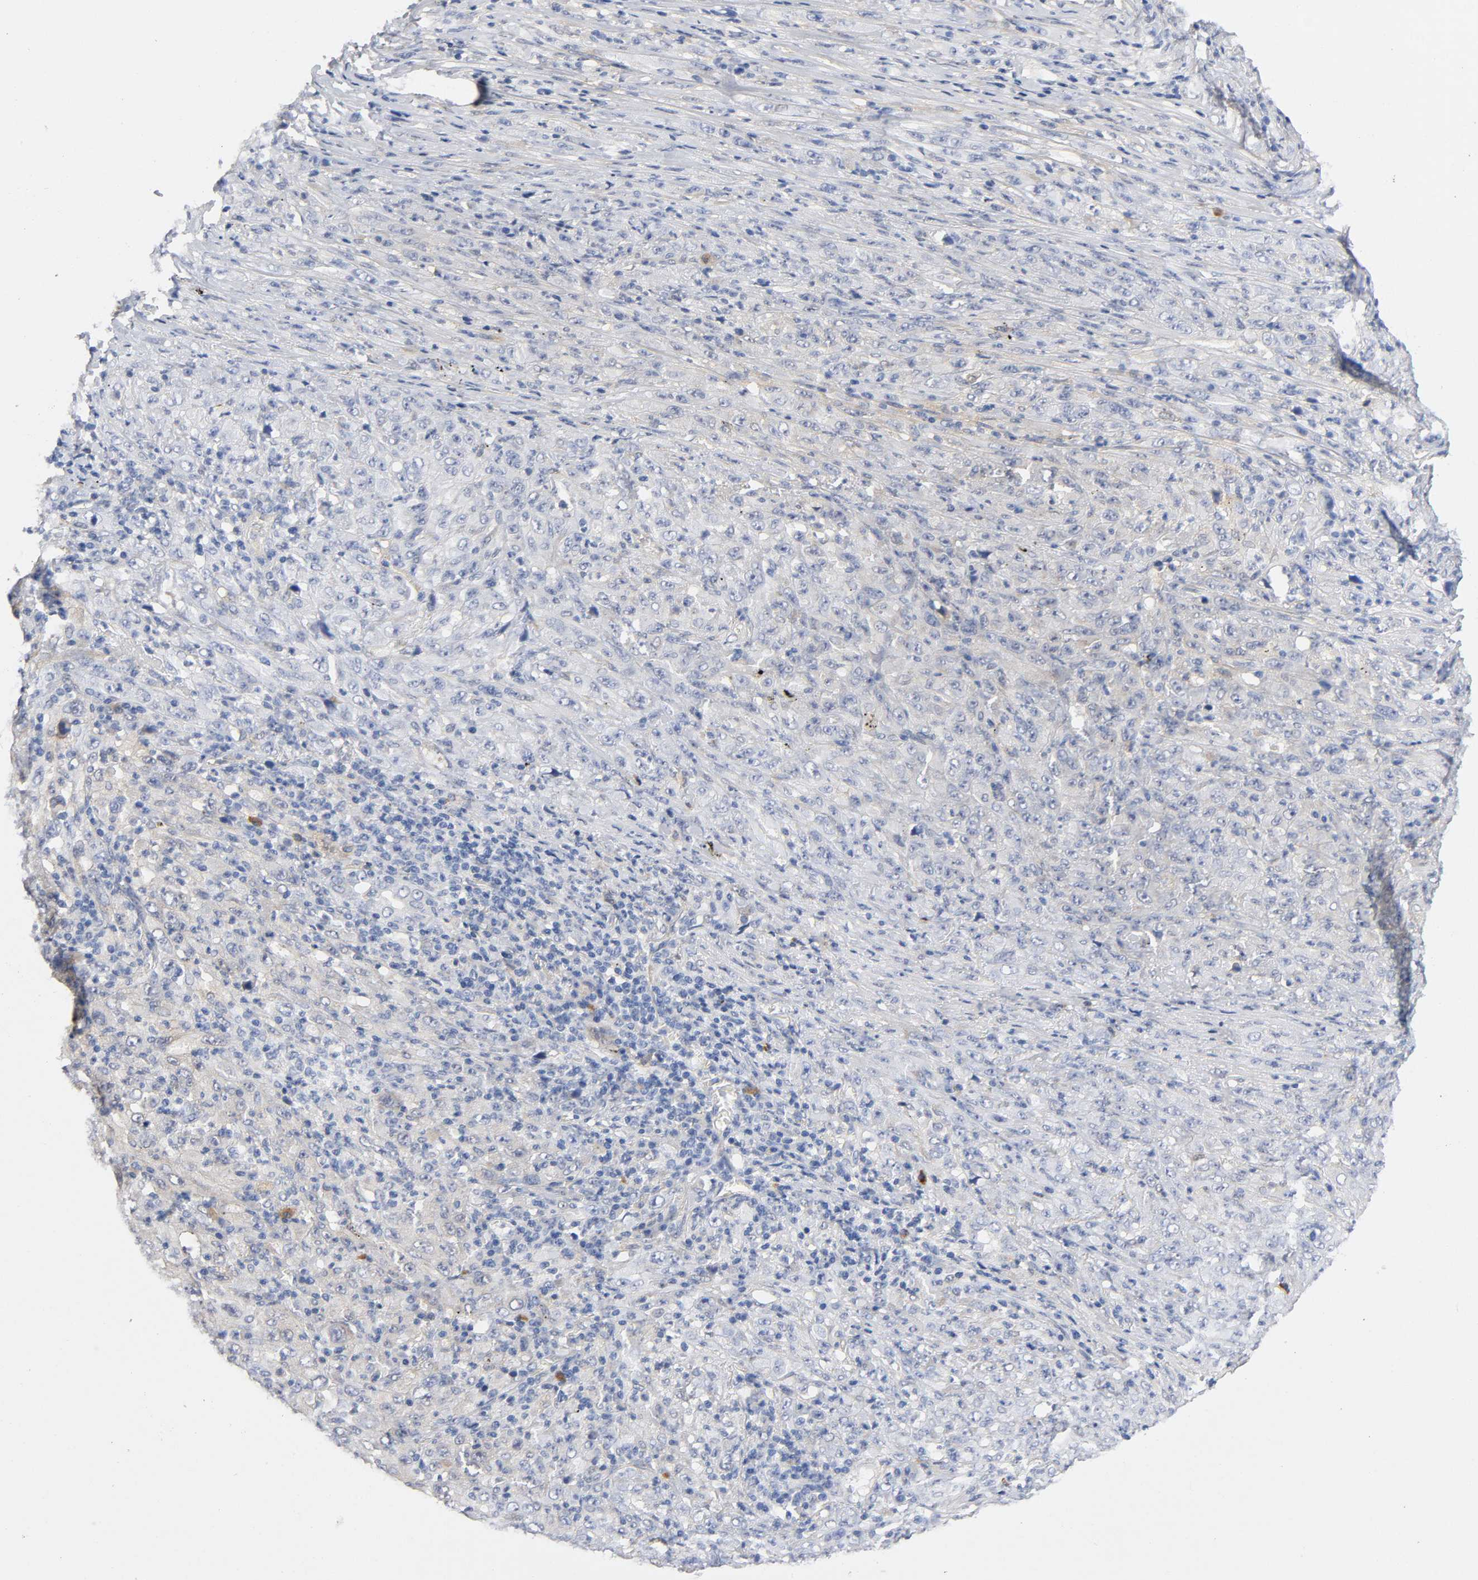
{"staining": {"intensity": "weak", "quantity": "<25%", "location": "cytoplasmic/membranous"}, "tissue": "melanoma", "cell_type": "Tumor cells", "image_type": "cancer", "snomed": [{"axis": "morphology", "description": "Malignant melanoma, Metastatic site"}, {"axis": "topography", "description": "Skin"}], "caption": "DAB (3,3'-diaminobenzidine) immunohistochemical staining of human malignant melanoma (metastatic site) demonstrates no significant staining in tumor cells.", "gene": "TNC", "patient": {"sex": "female", "age": 56}}